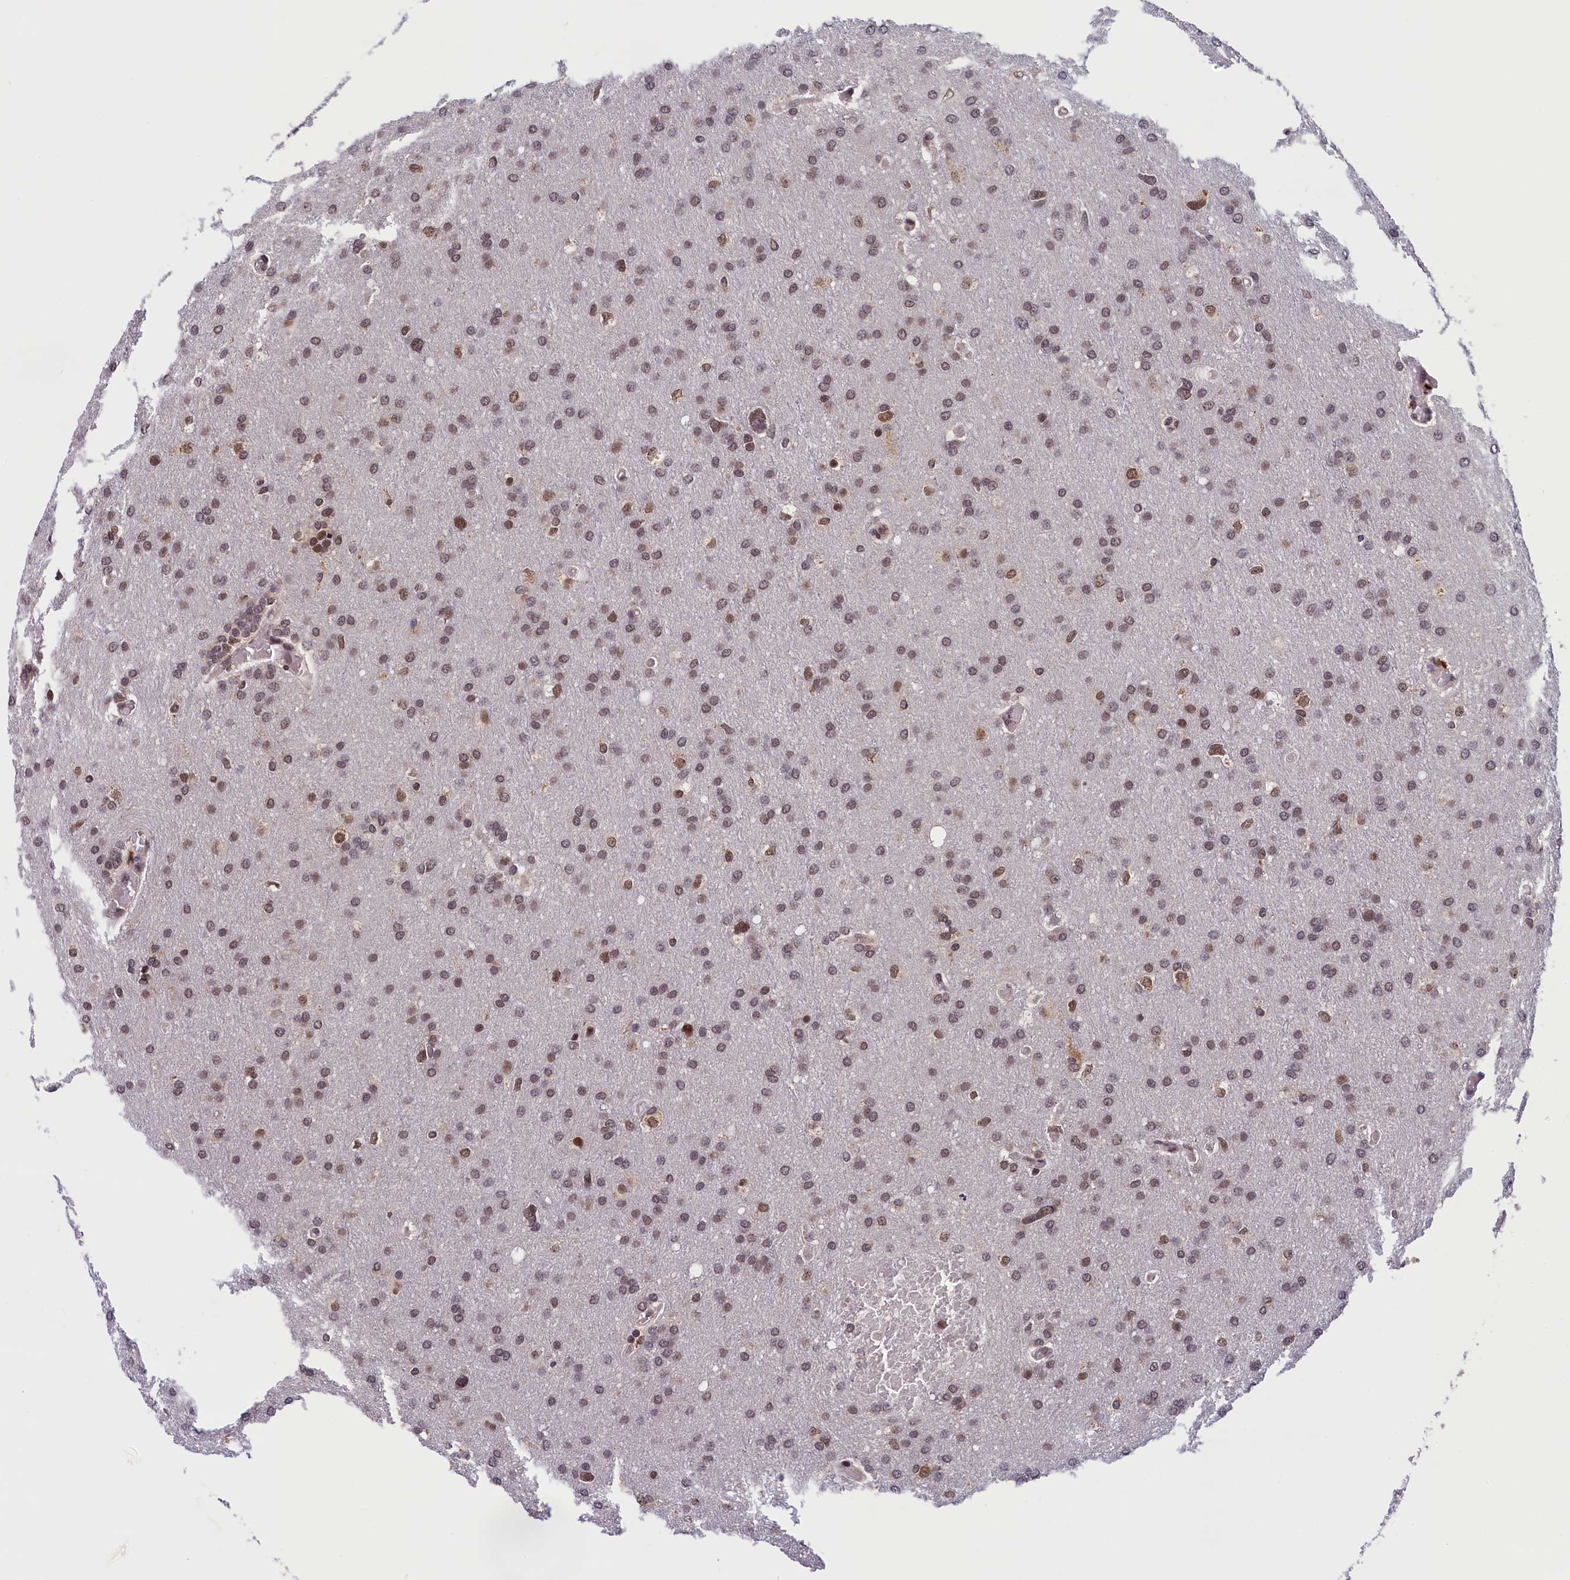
{"staining": {"intensity": "moderate", "quantity": ">75%", "location": "nuclear"}, "tissue": "glioma", "cell_type": "Tumor cells", "image_type": "cancer", "snomed": [{"axis": "morphology", "description": "Glioma, malignant, High grade"}, {"axis": "topography", "description": "Cerebral cortex"}], "caption": "IHC staining of malignant high-grade glioma, which exhibits medium levels of moderate nuclear staining in approximately >75% of tumor cells indicating moderate nuclear protein positivity. The staining was performed using DAB (brown) for protein detection and nuclei were counterstained in hematoxylin (blue).", "gene": "KCNK6", "patient": {"sex": "female", "age": 36}}